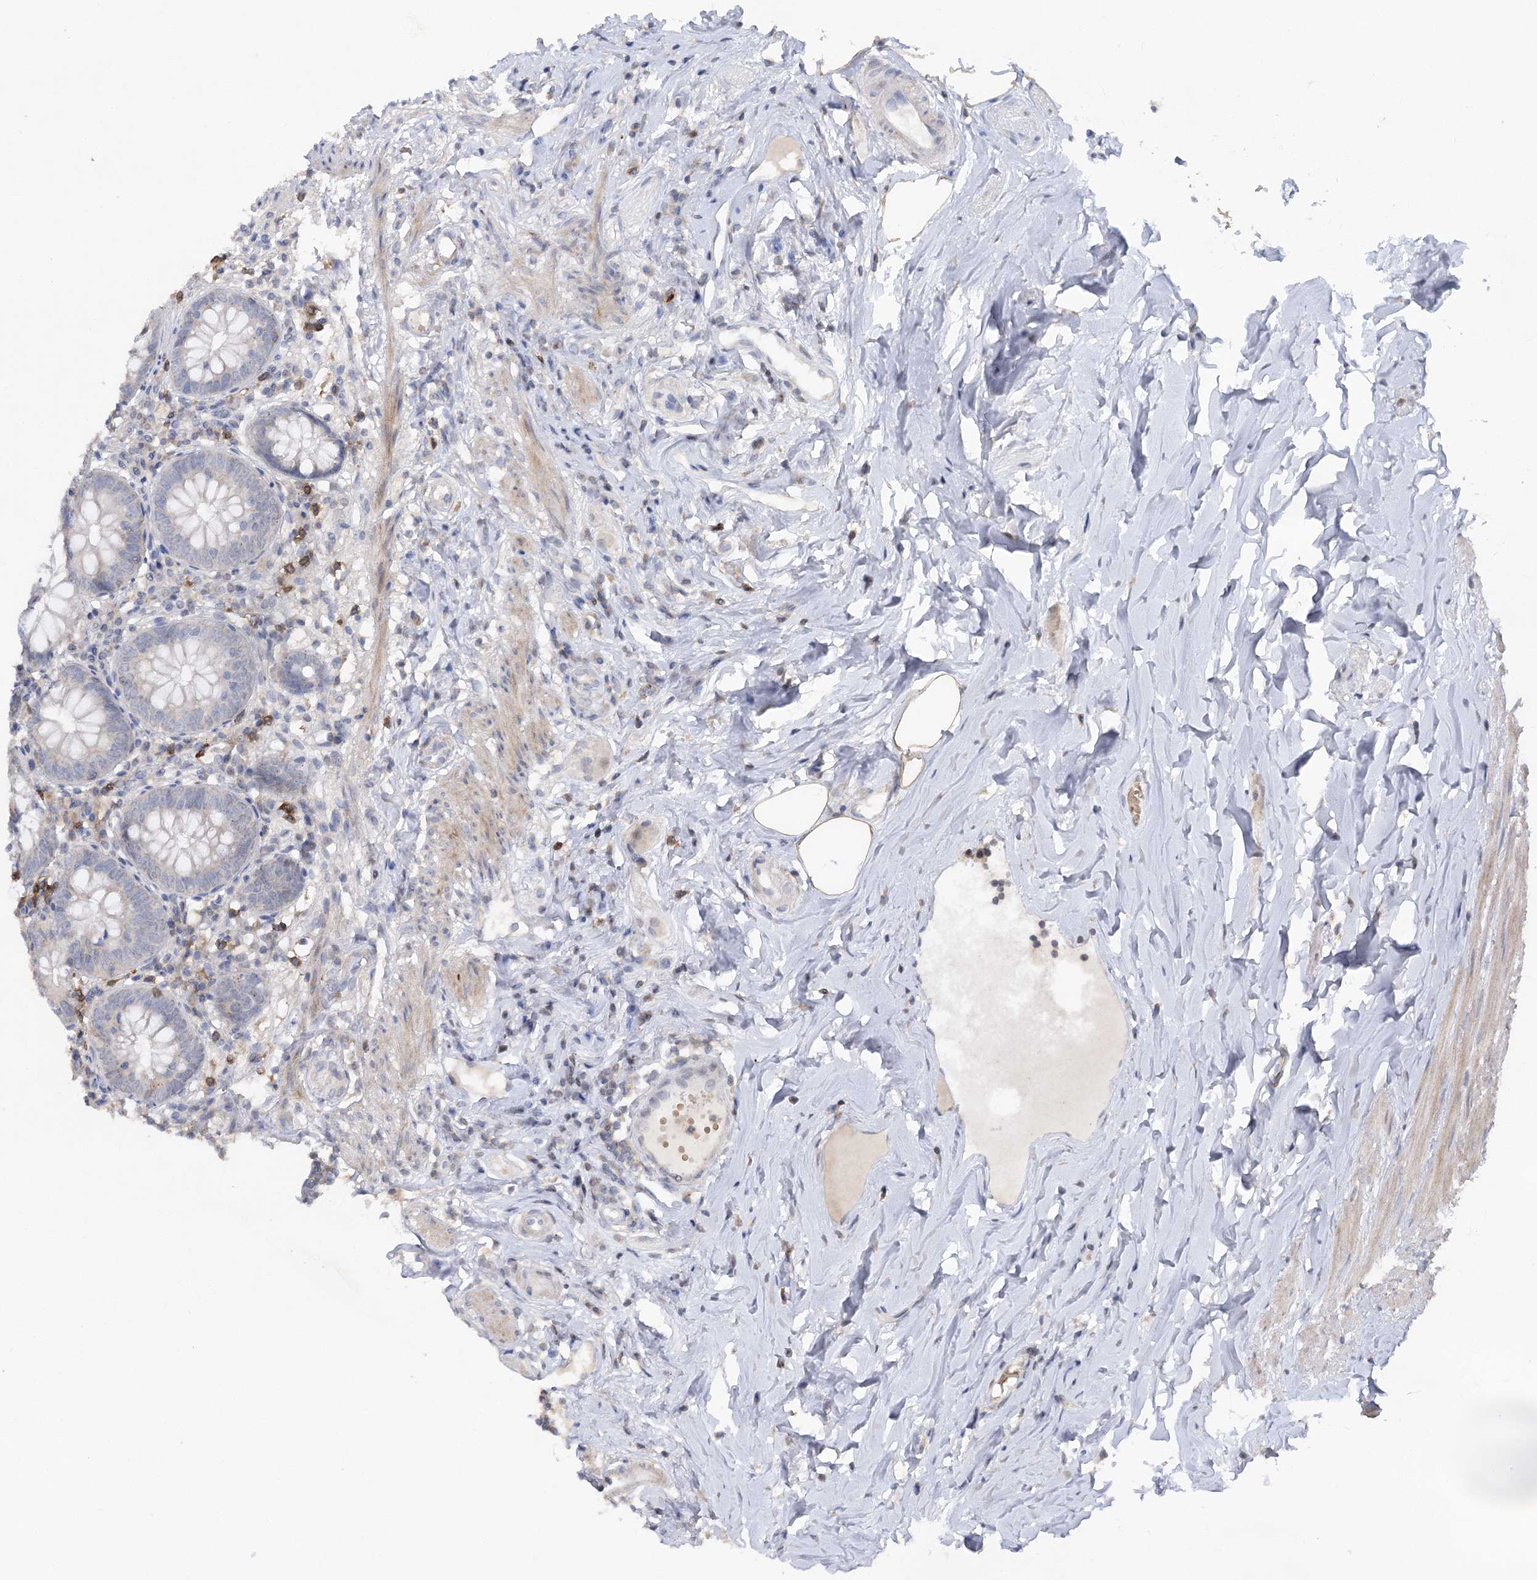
{"staining": {"intensity": "negative", "quantity": "none", "location": "none"}, "tissue": "appendix", "cell_type": "Glandular cells", "image_type": "normal", "snomed": [{"axis": "morphology", "description": "Normal tissue, NOS"}, {"axis": "topography", "description": "Appendix"}], "caption": "Image shows no protein staining in glandular cells of unremarkable appendix.", "gene": "TRAF3IP1", "patient": {"sex": "female", "age": 54}}